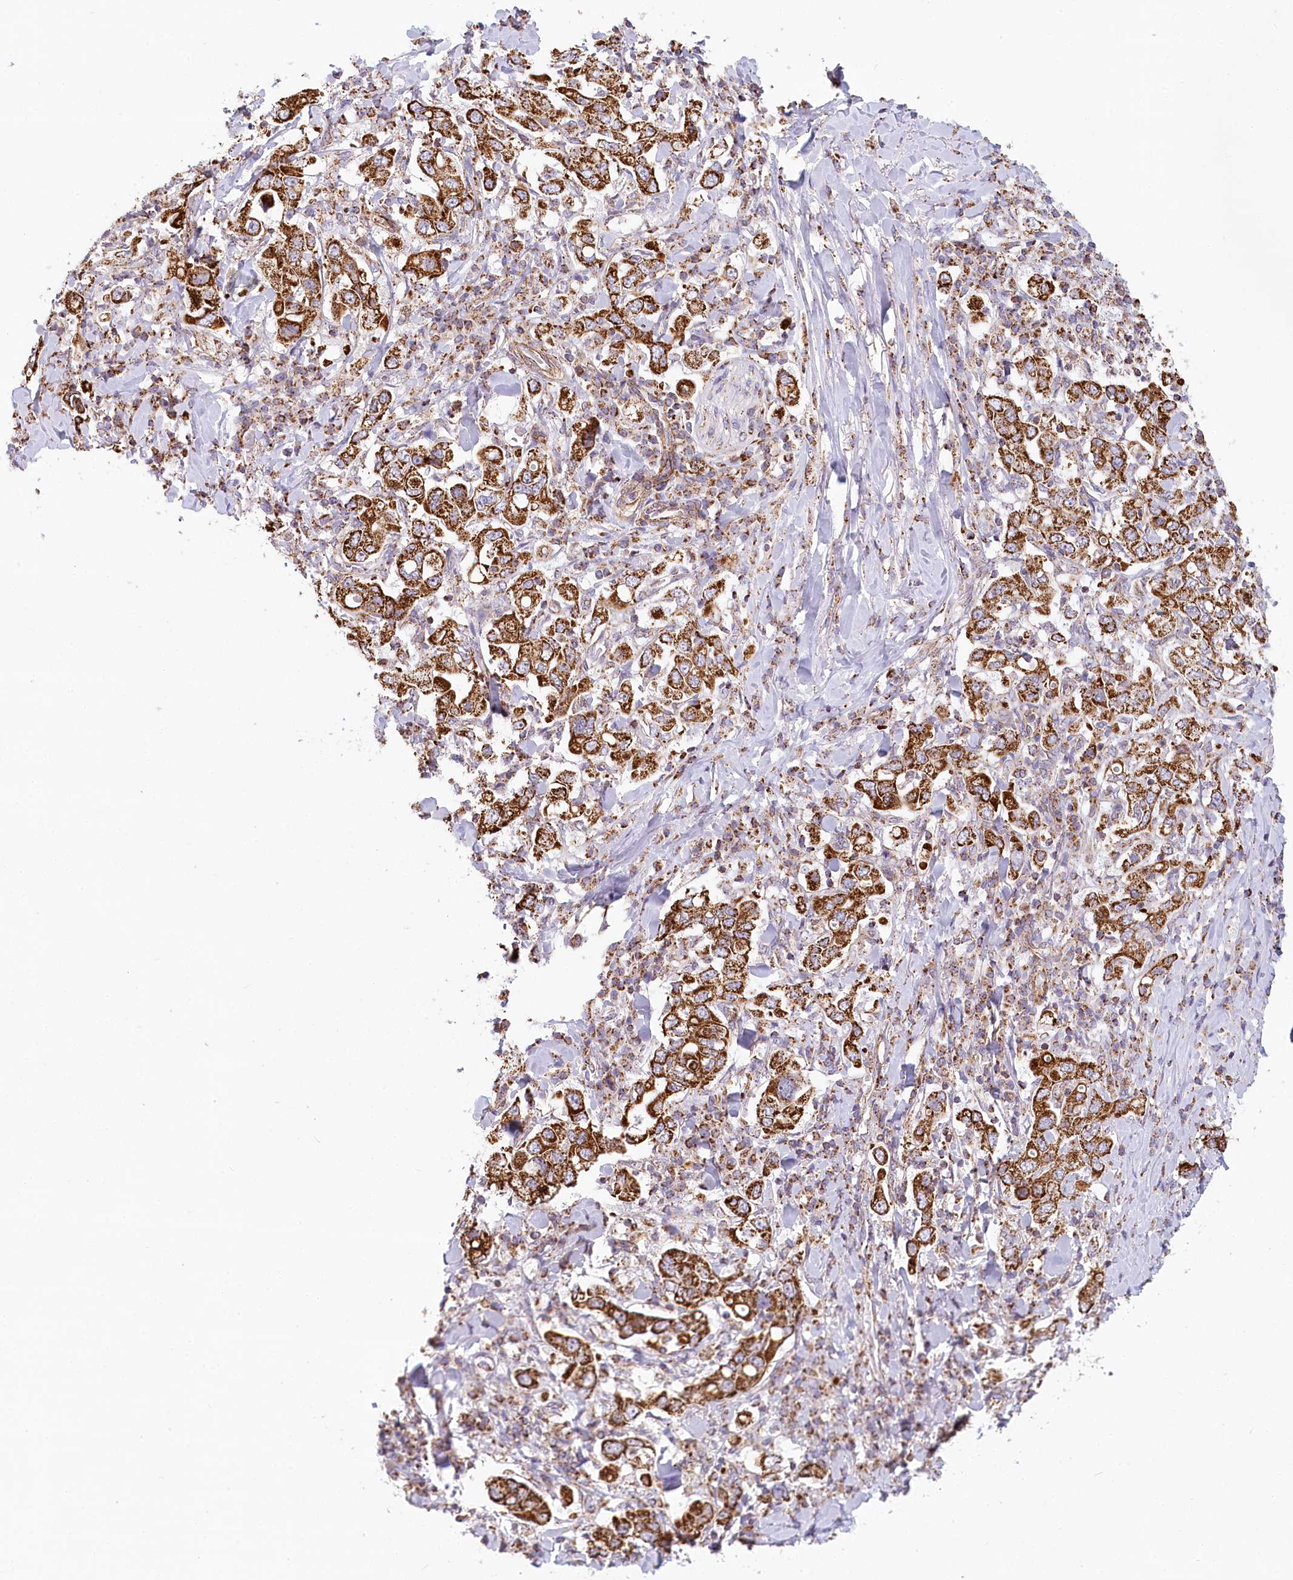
{"staining": {"intensity": "strong", "quantity": ">75%", "location": "cytoplasmic/membranous"}, "tissue": "stomach cancer", "cell_type": "Tumor cells", "image_type": "cancer", "snomed": [{"axis": "morphology", "description": "Adenocarcinoma, NOS"}, {"axis": "topography", "description": "Stomach, upper"}], "caption": "Stomach adenocarcinoma stained with a brown dye demonstrates strong cytoplasmic/membranous positive positivity in approximately >75% of tumor cells.", "gene": "UMPS", "patient": {"sex": "male", "age": 62}}